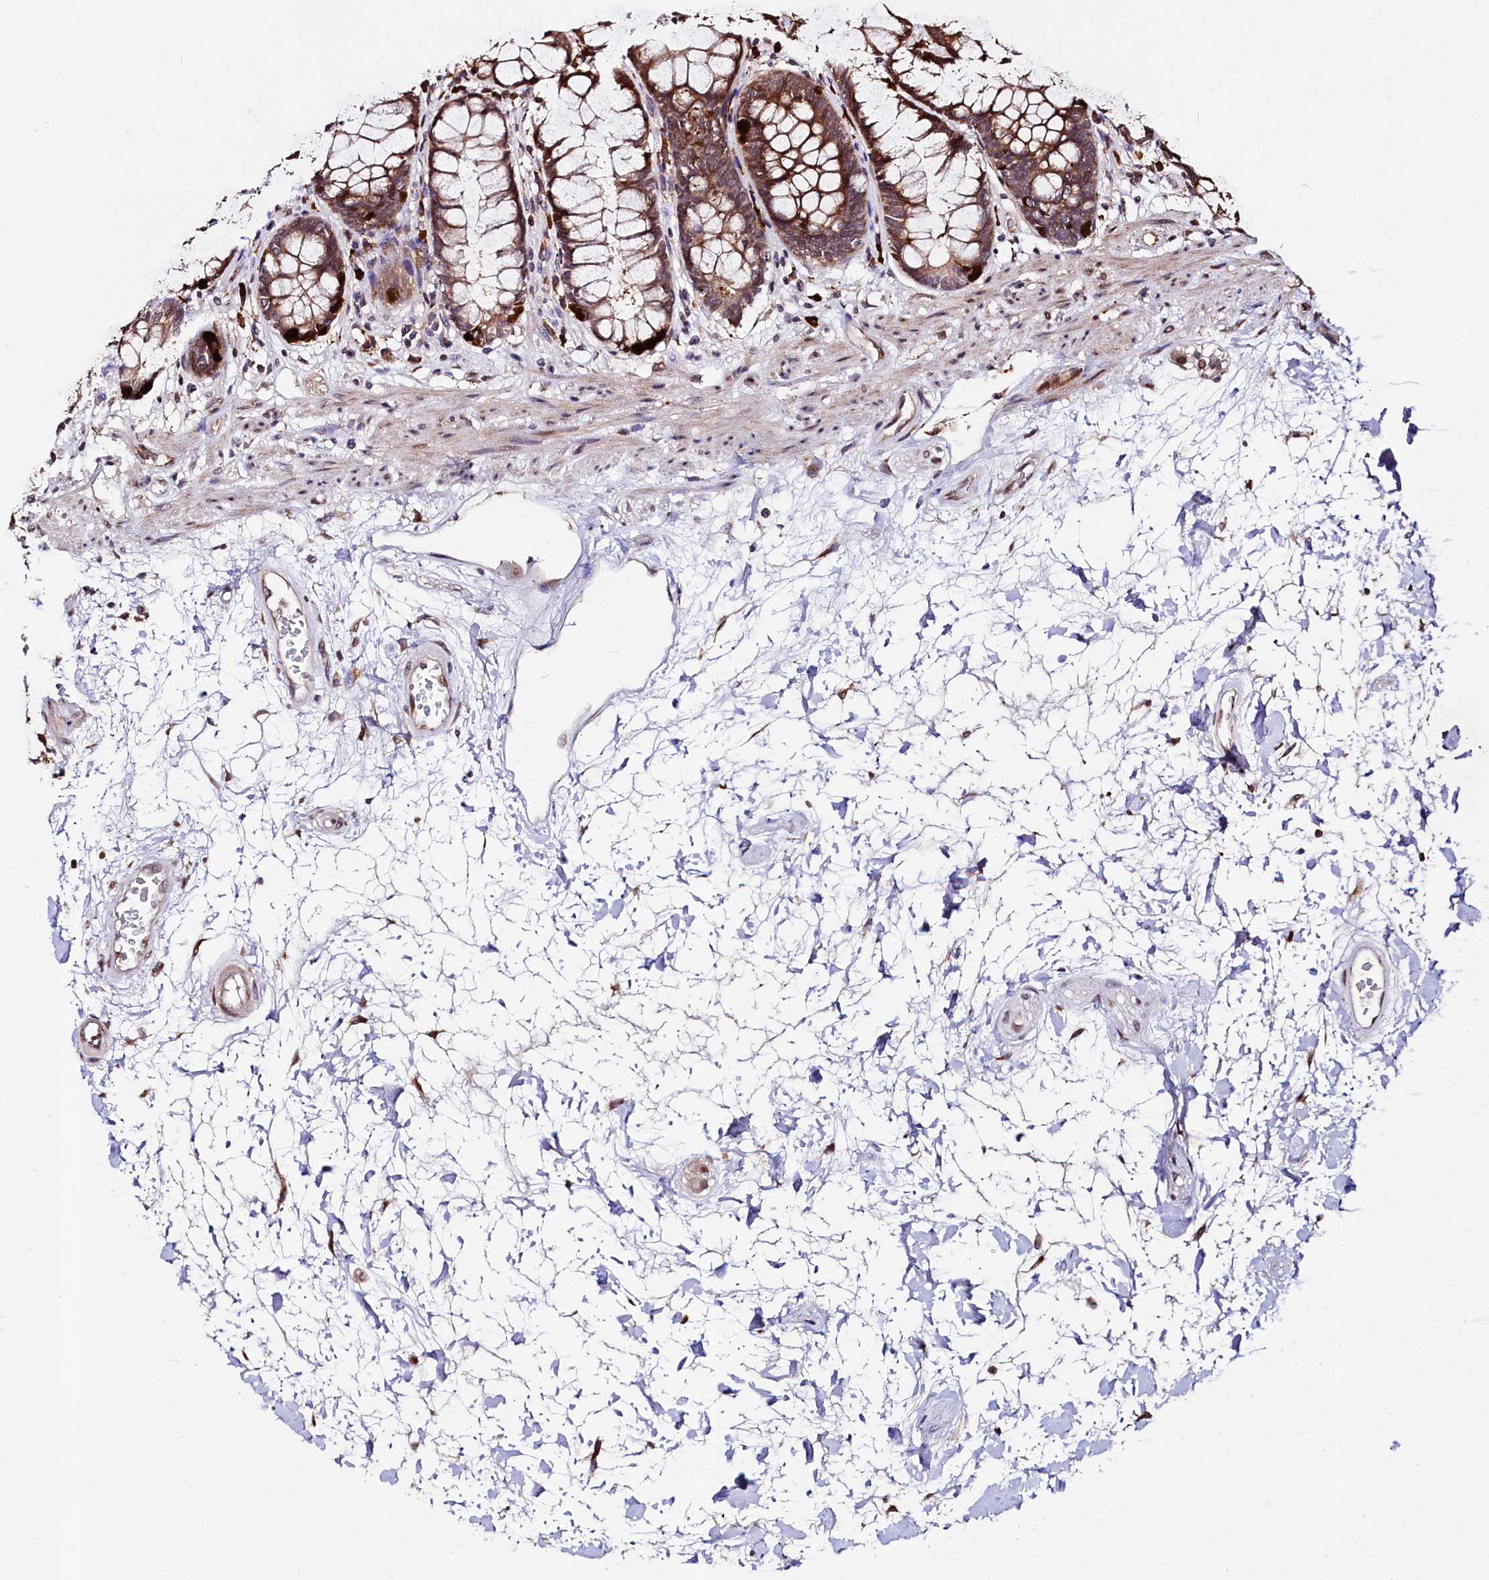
{"staining": {"intensity": "moderate", "quantity": ">75%", "location": "cytoplasmic/membranous"}, "tissue": "rectum", "cell_type": "Glandular cells", "image_type": "normal", "snomed": [{"axis": "morphology", "description": "Normal tissue, NOS"}, {"axis": "topography", "description": "Rectum"}], "caption": "Glandular cells exhibit medium levels of moderate cytoplasmic/membranous staining in about >75% of cells in benign rectum.", "gene": "C5orf15", "patient": {"sex": "male", "age": 64}}